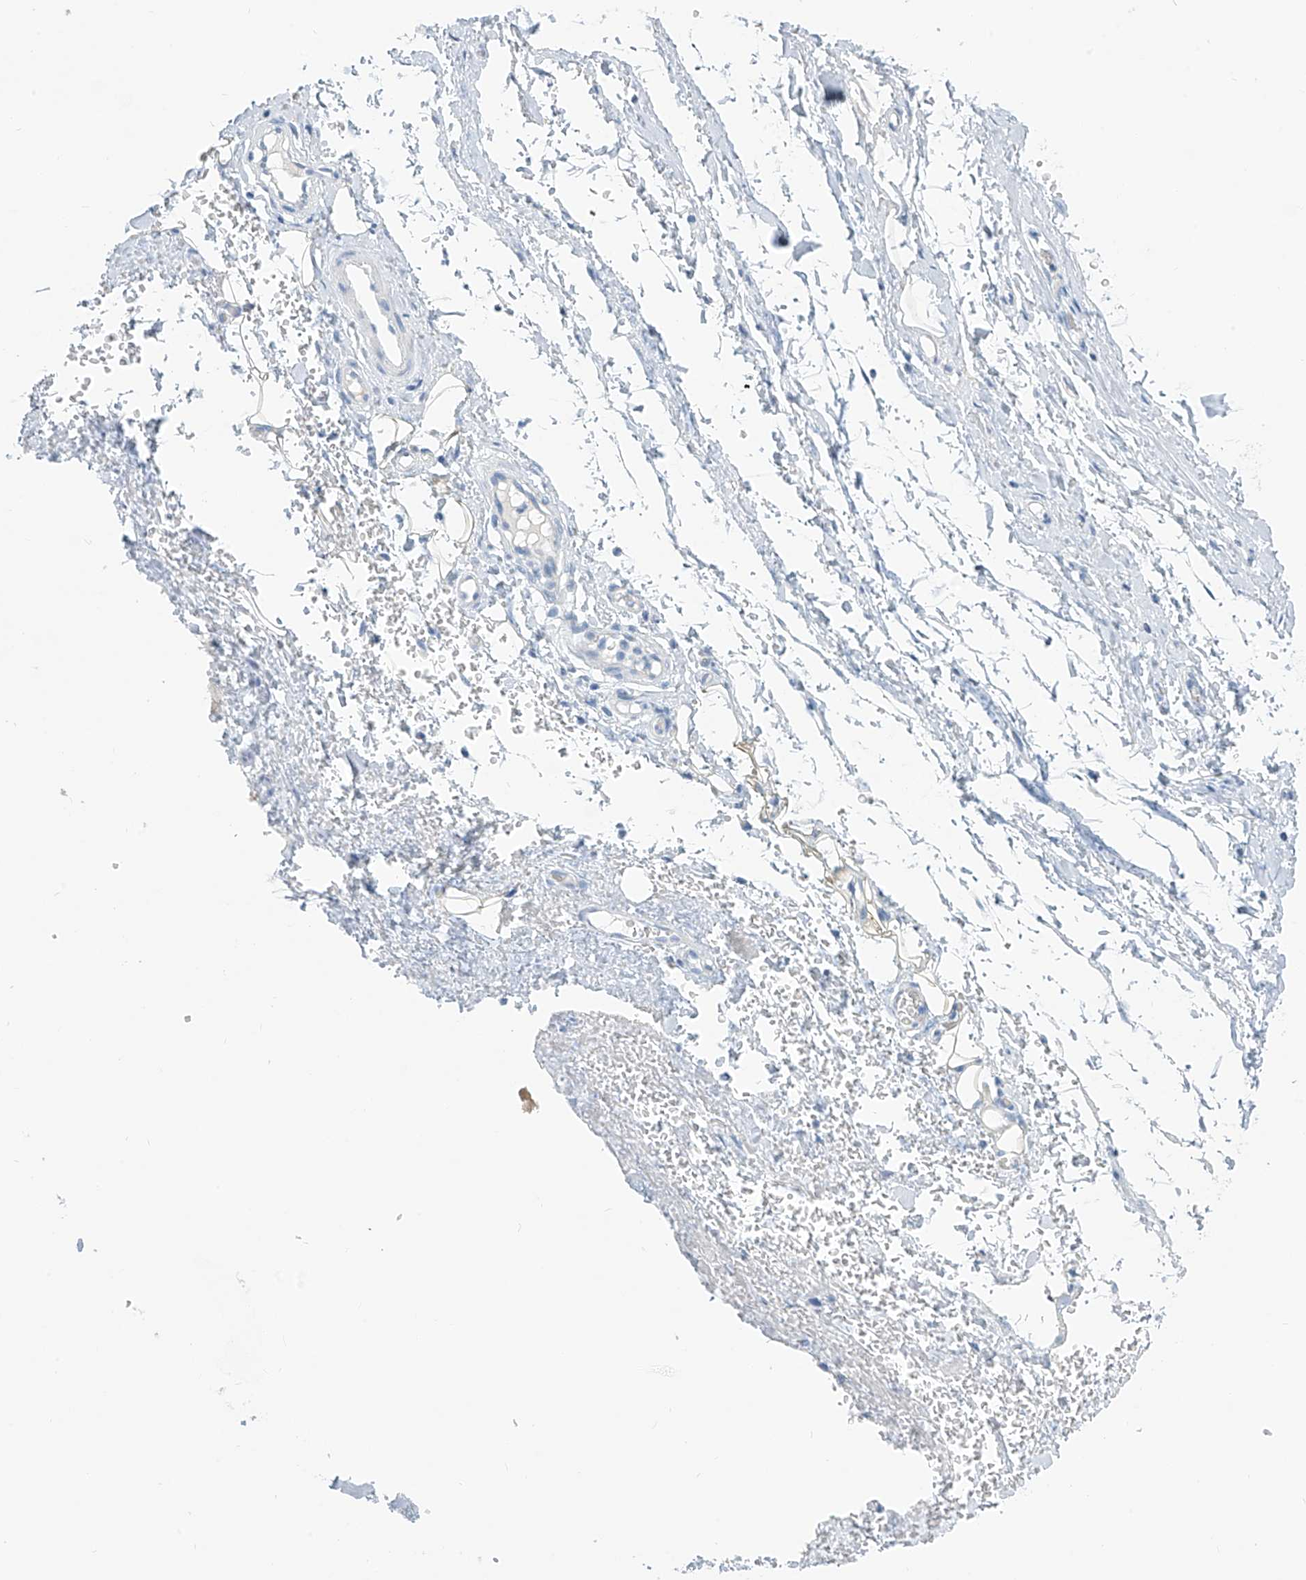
{"staining": {"intensity": "negative", "quantity": "none", "location": "none"}, "tissue": "adipose tissue", "cell_type": "Adipocytes", "image_type": "normal", "snomed": [{"axis": "morphology", "description": "Normal tissue, NOS"}, {"axis": "morphology", "description": "Adenocarcinoma, NOS"}, {"axis": "topography", "description": "Stomach, upper"}, {"axis": "topography", "description": "Peripheral nerve tissue"}], "caption": "This is a histopathology image of immunohistochemistry (IHC) staining of benign adipose tissue, which shows no staining in adipocytes. (Stains: DAB immunohistochemistry (IHC) with hematoxylin counter stain, Microscopy: brightfield microscopy at high magnification).", "gene": "SGO2", "patient": {"sex": "male", "age": 62}}